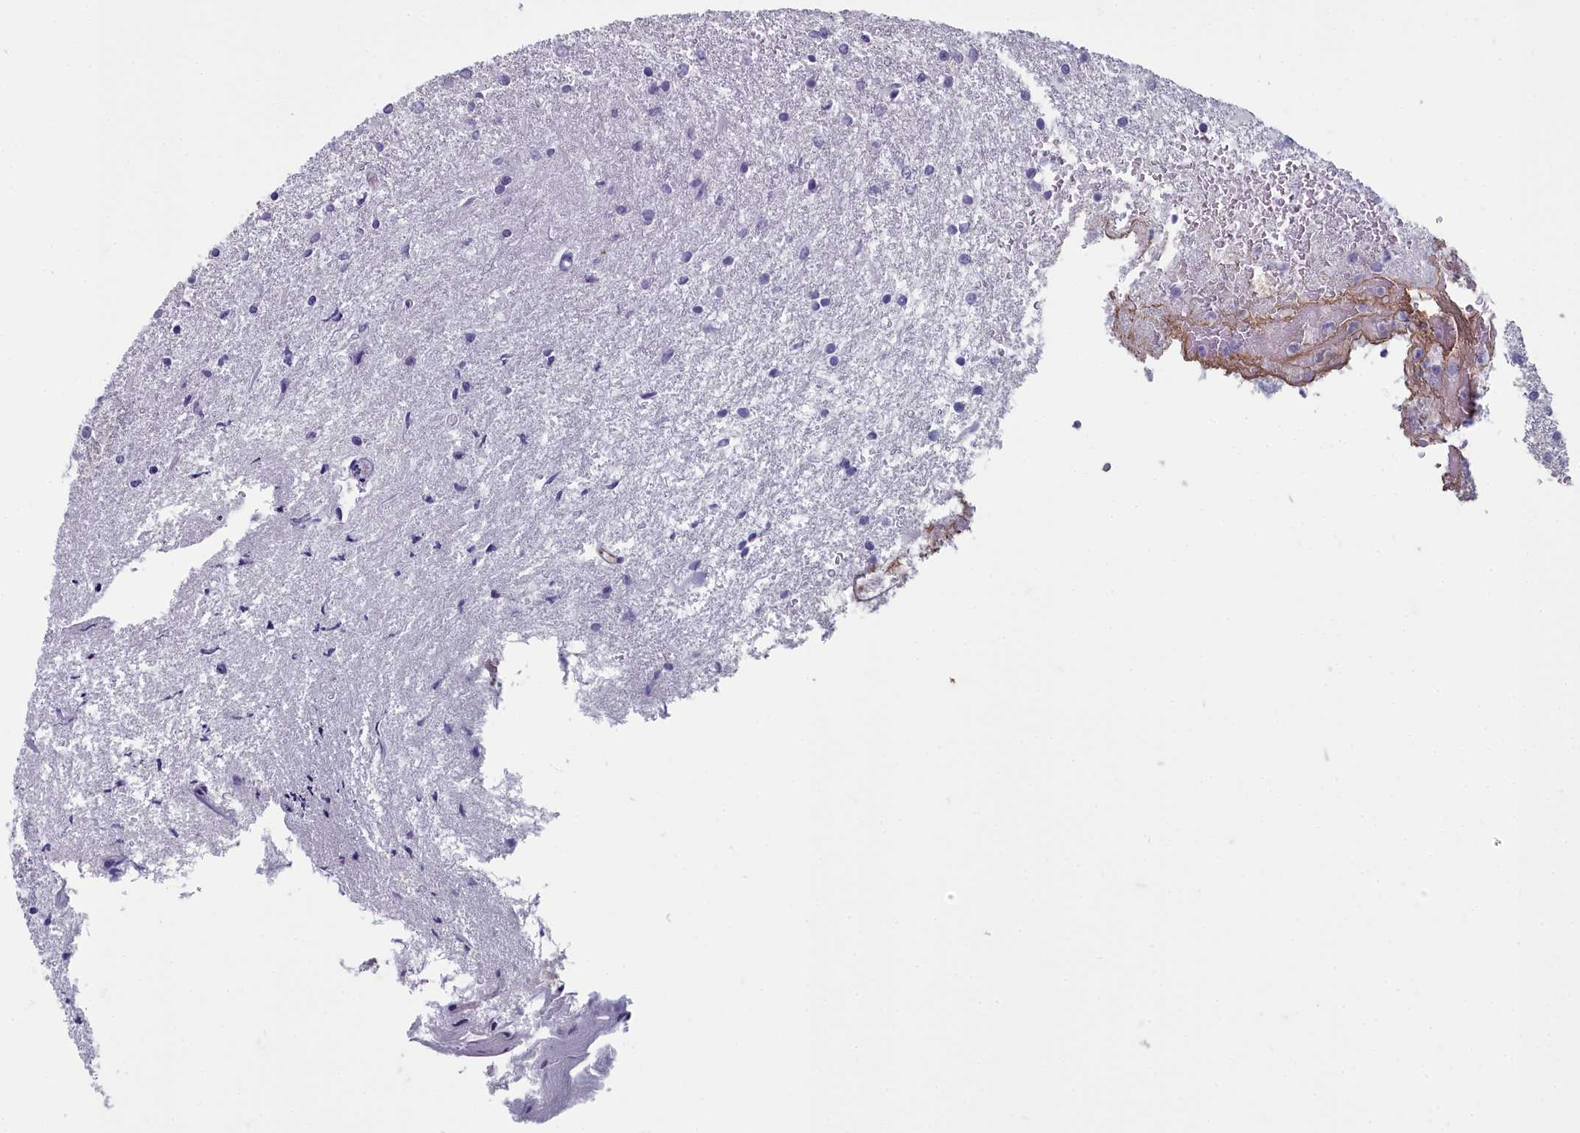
{"staining": {"intensity": "negative", "quantity": "none", "location": "none"}, "tissue": "glioma", "cell_type": "Tumor cells", "image_type": "cancer", "snomed": [{"axis": "morphology", "description": "Glioma, malignant, High grade"}, {"axis": "topography", "description": "Brain"}], "caption": "Glioma stained for a protein using immunohistochemistry reveals no expression tumor cells.", "gene": "INSYN2A", "patient": {"sex": "female", "age": 50}}